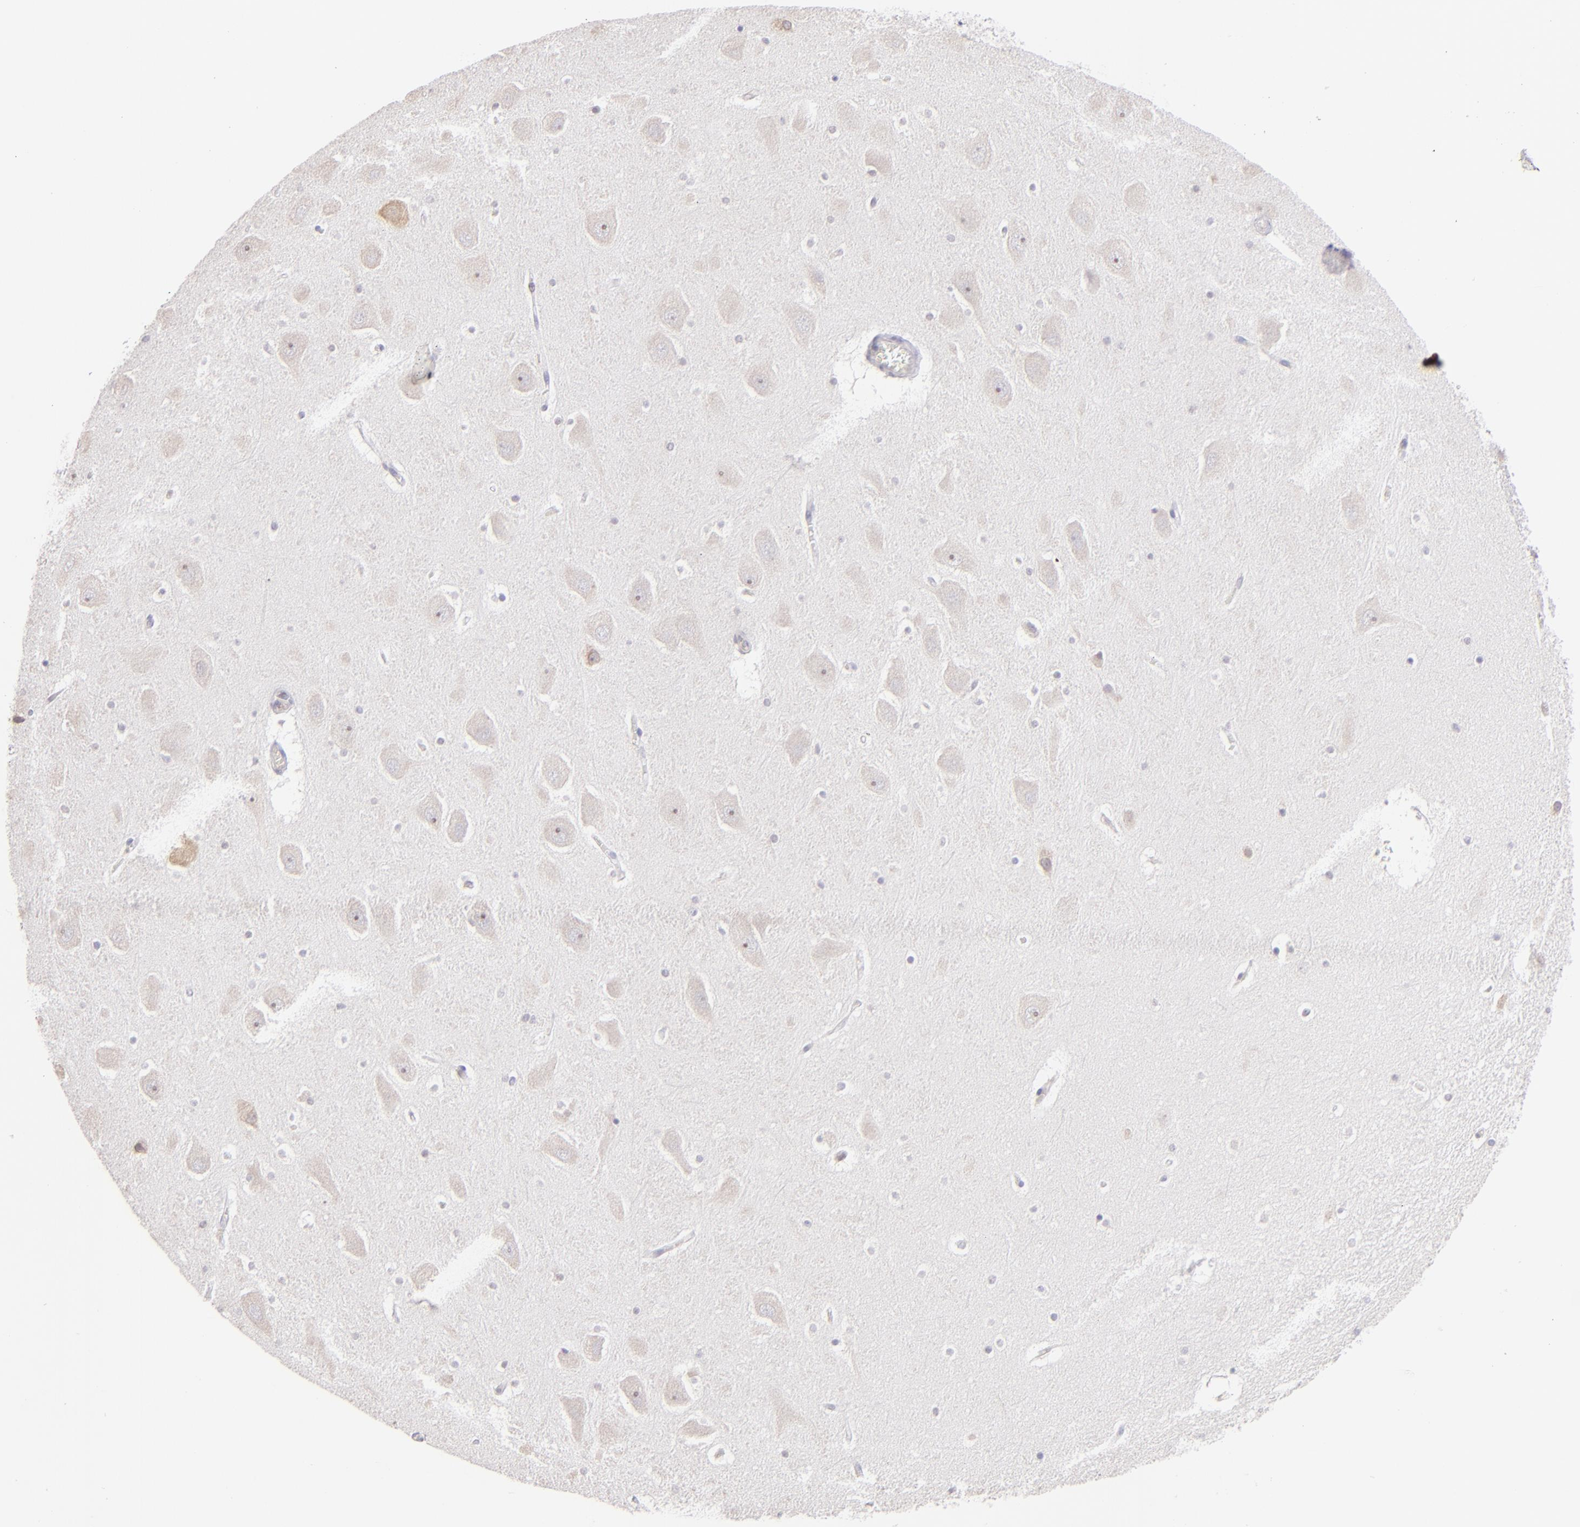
{"staining": {"intensity": "negative", "quantity": "none", "location": "none"}, "tissue": "hippocampus", "cell_type": "Glial cells", "image_type": "normal", "snomed": [{"axis": "morphology", "description": "Normal tissue, NOS"}, {"axis": "topography", "description": "Hippocampus"}], "caption": "Protein analysis of normal hippocampus demonstrates no significant staining in glial cells.", "gene": "MAGEA1", "patient": {"sex": "male", "age": 45}}